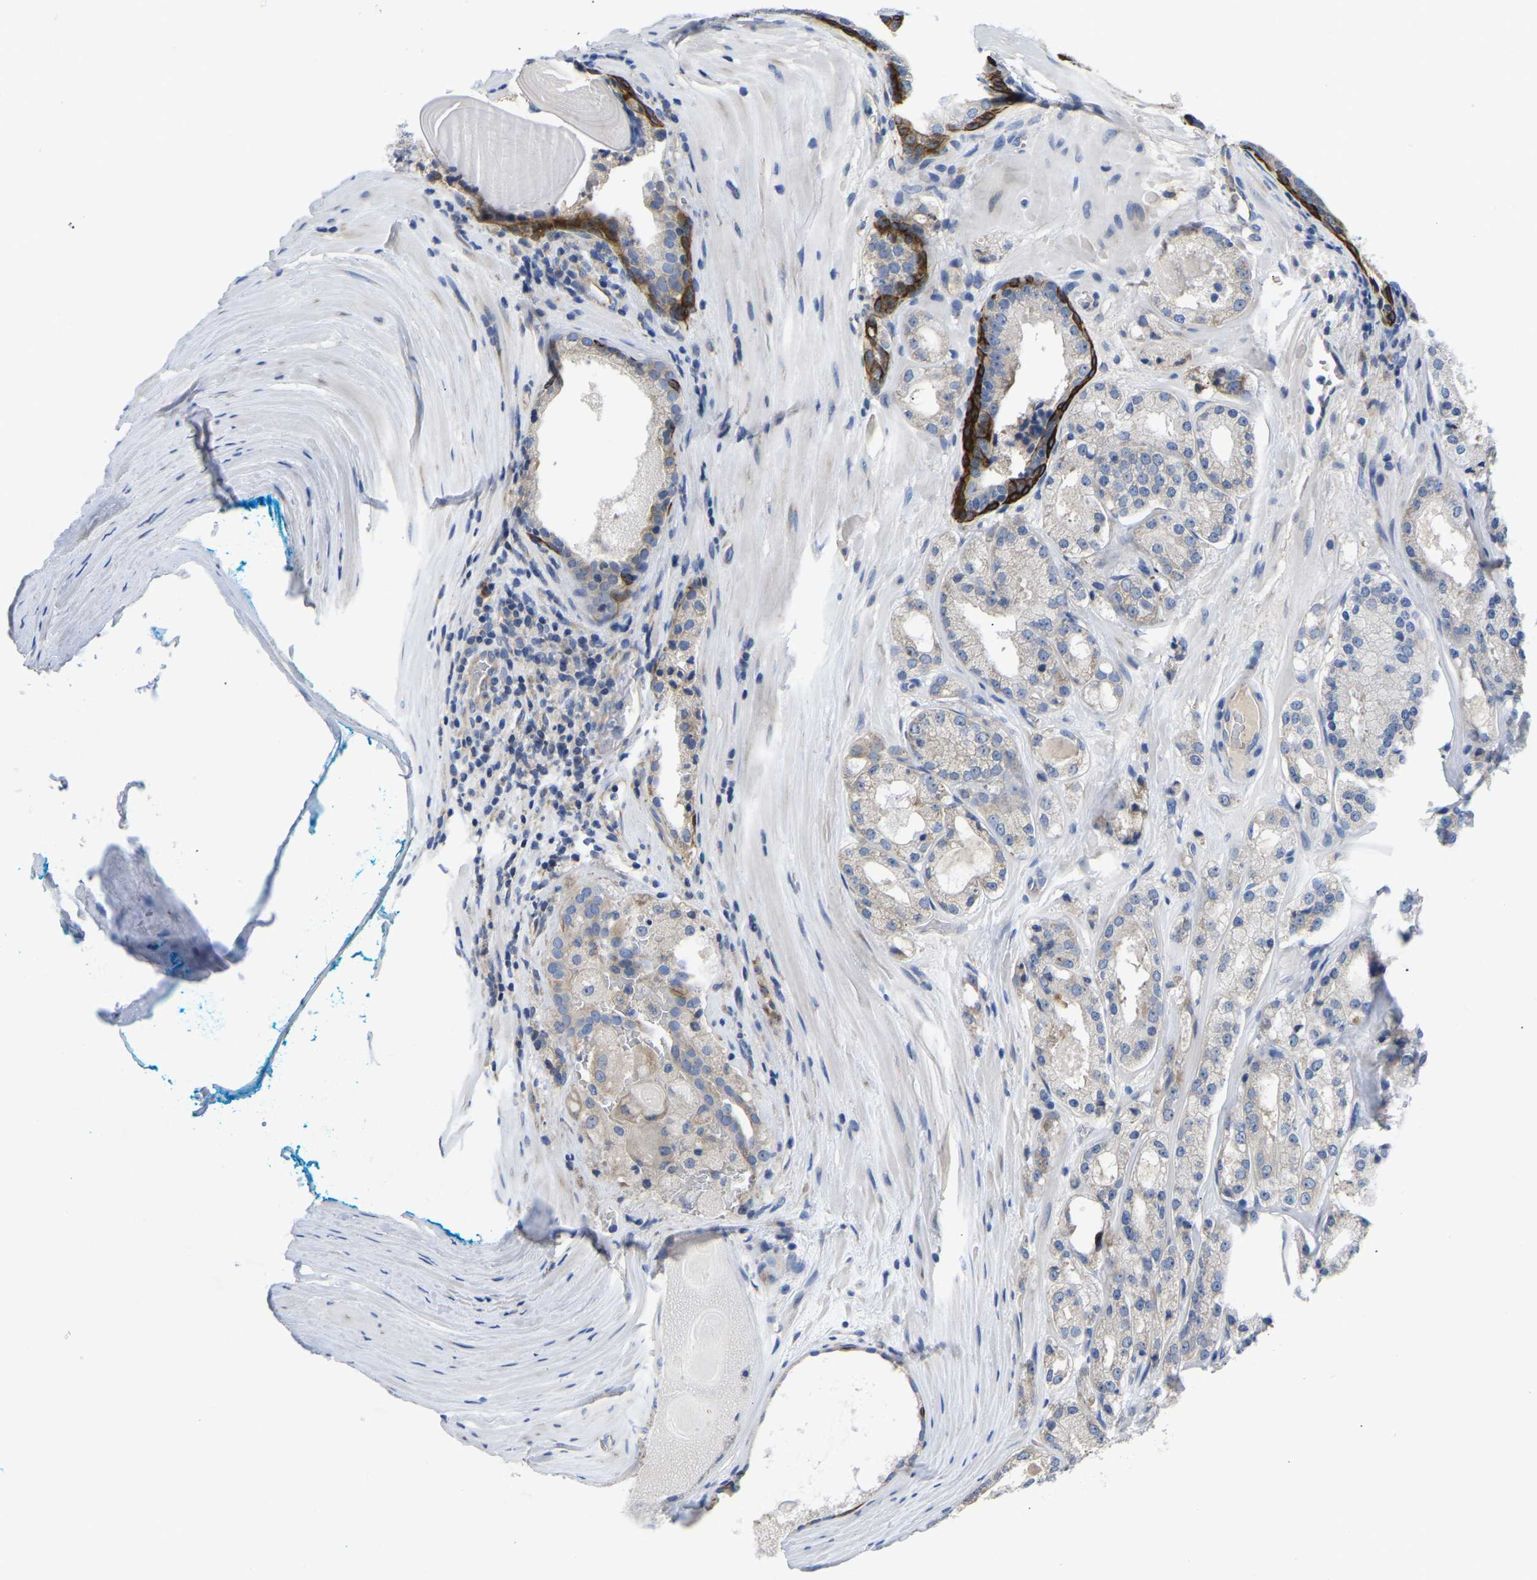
{"staining": {"intensity": "moderate", "quantity": "<25%", "location": "cytoplasmic/membranous"}, "tissue": "prostate cancer", "cell_type": "Tumor cells", "image_type": "cancer", "snomed": [{"axis": "morphology", "description": "Adenocarcinoma, High grade"}, {"axis": "topography", "description": "Prostate"}], "caption": "Approximately <25% of tumor cells in high-grade adenocarcinoma (prostate) reveal moderate cytoplasmic/membranous protein expression as visualized by brown immunohistochemical staining.", "gene": "ABCA10", "patient": {"sex": "male", "age": 65}}